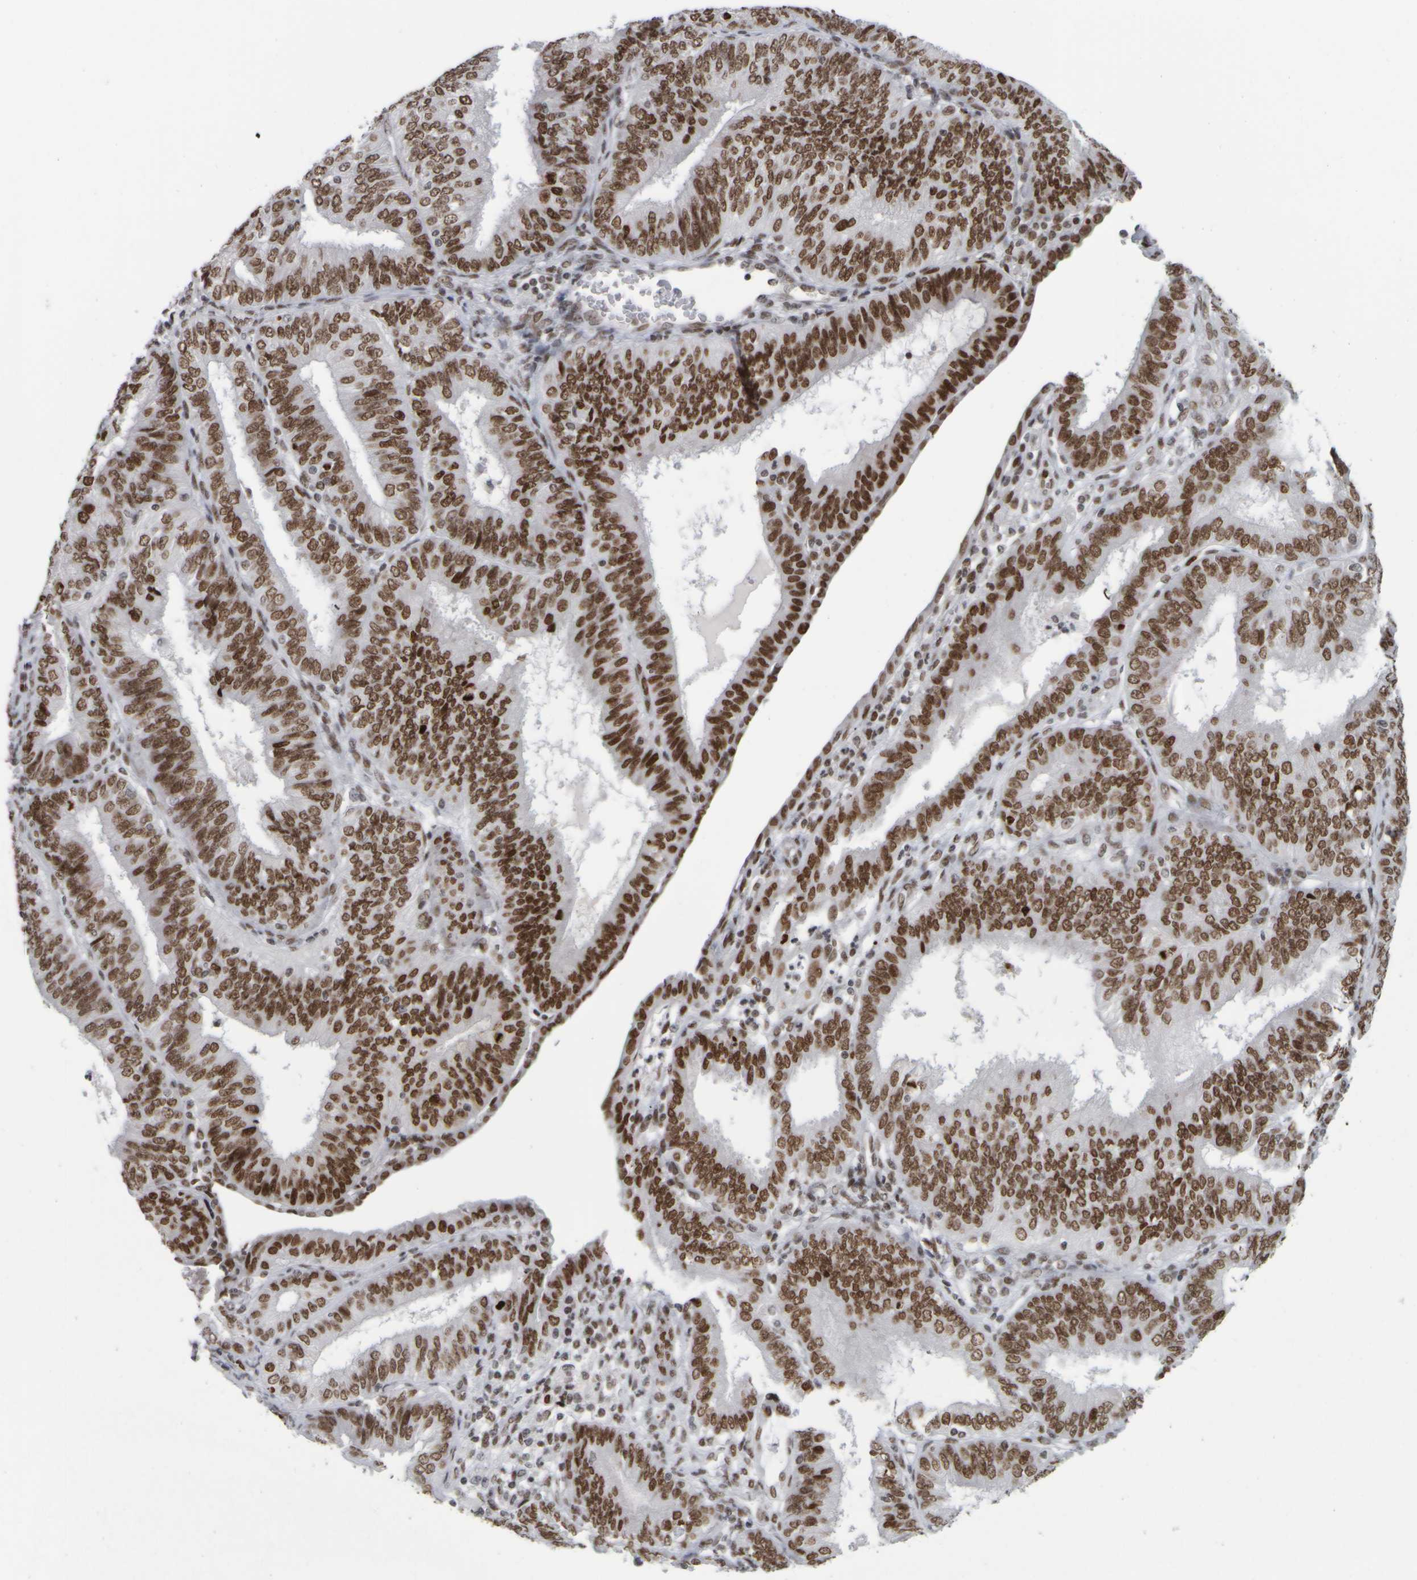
{"staining": {"intensity": "strong", "quantity": ">75%", "location": "nuclear"}, "tissue": "endometrial cancer", "cell_type": "Tumor cells", "image_type": "cancer", "snomed": [{"axis": "morphology", "description": "Adenocarcinoma, NOS"}, {"axis": "topography", "description": "Endometrium"}], "caption": "Immunohistochemistry of endometrial cancer demonstrates high levels of strong nuclear staining in approximately >75% of tumor cells.", "gene": "TOP2B", "patient": {"sex": "female", "age": 58}}